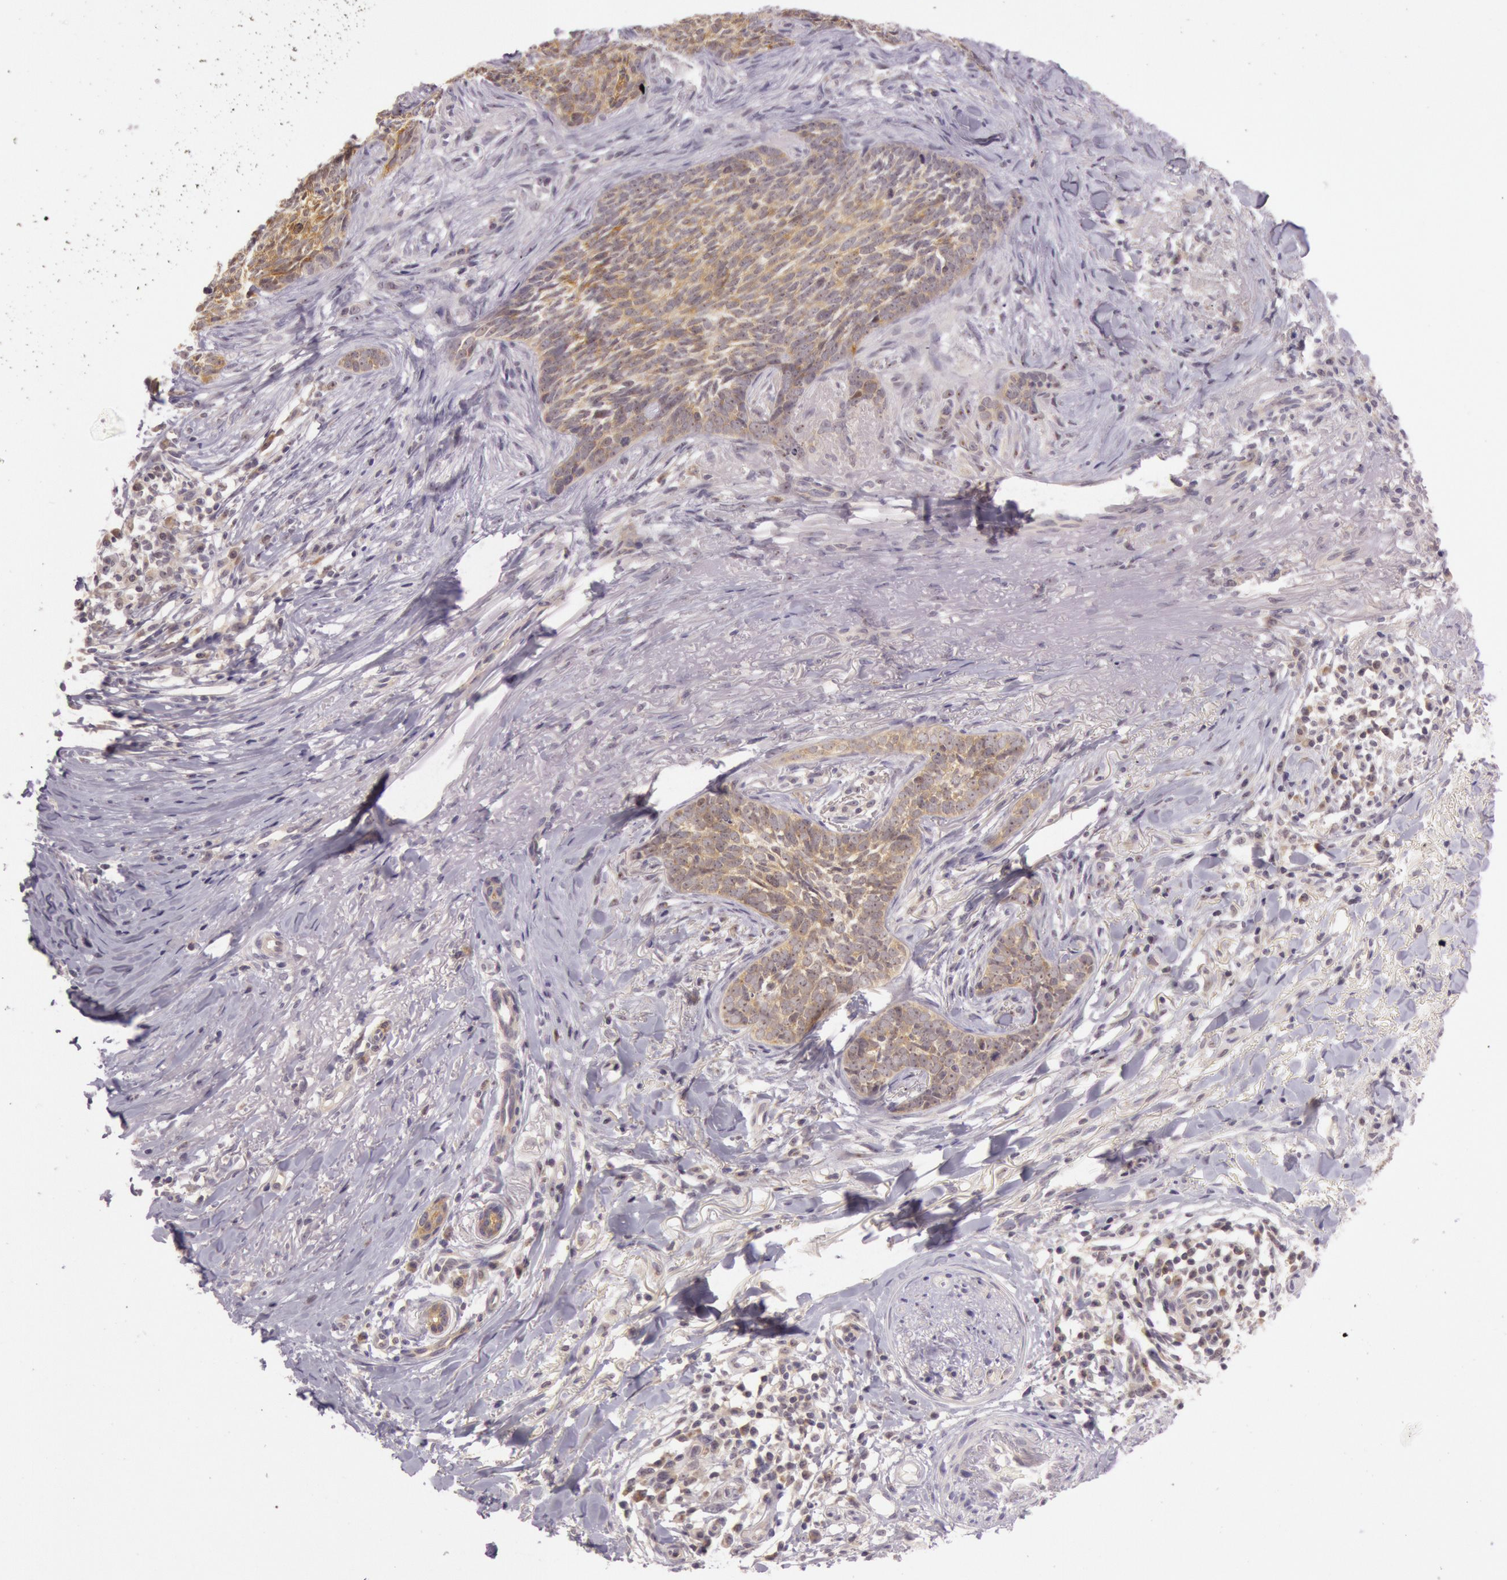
{"staining": {"intensity": "moderate", "quantity": ">75%", "location": "cytoplasmic/membranous,nuclear"}, "tissue": "skin cancer", "cell_type": "Tumor cells", "image_type": "cancer", "snomed": [{"axis": "morphology", "description": "Basal cell carcinoma"}, {"axis": "topography", "description": "Skin"}], "caption": "Skin cancer tissue demonstrates moderate cytoplasmic/membranous and nuclear expression in about >75% of tumor cells The protein of interest is shown in brown color, while the nuclei are stained blue.", "gene": "CDK16", "patient": {"sex": "female", "age": 81}}